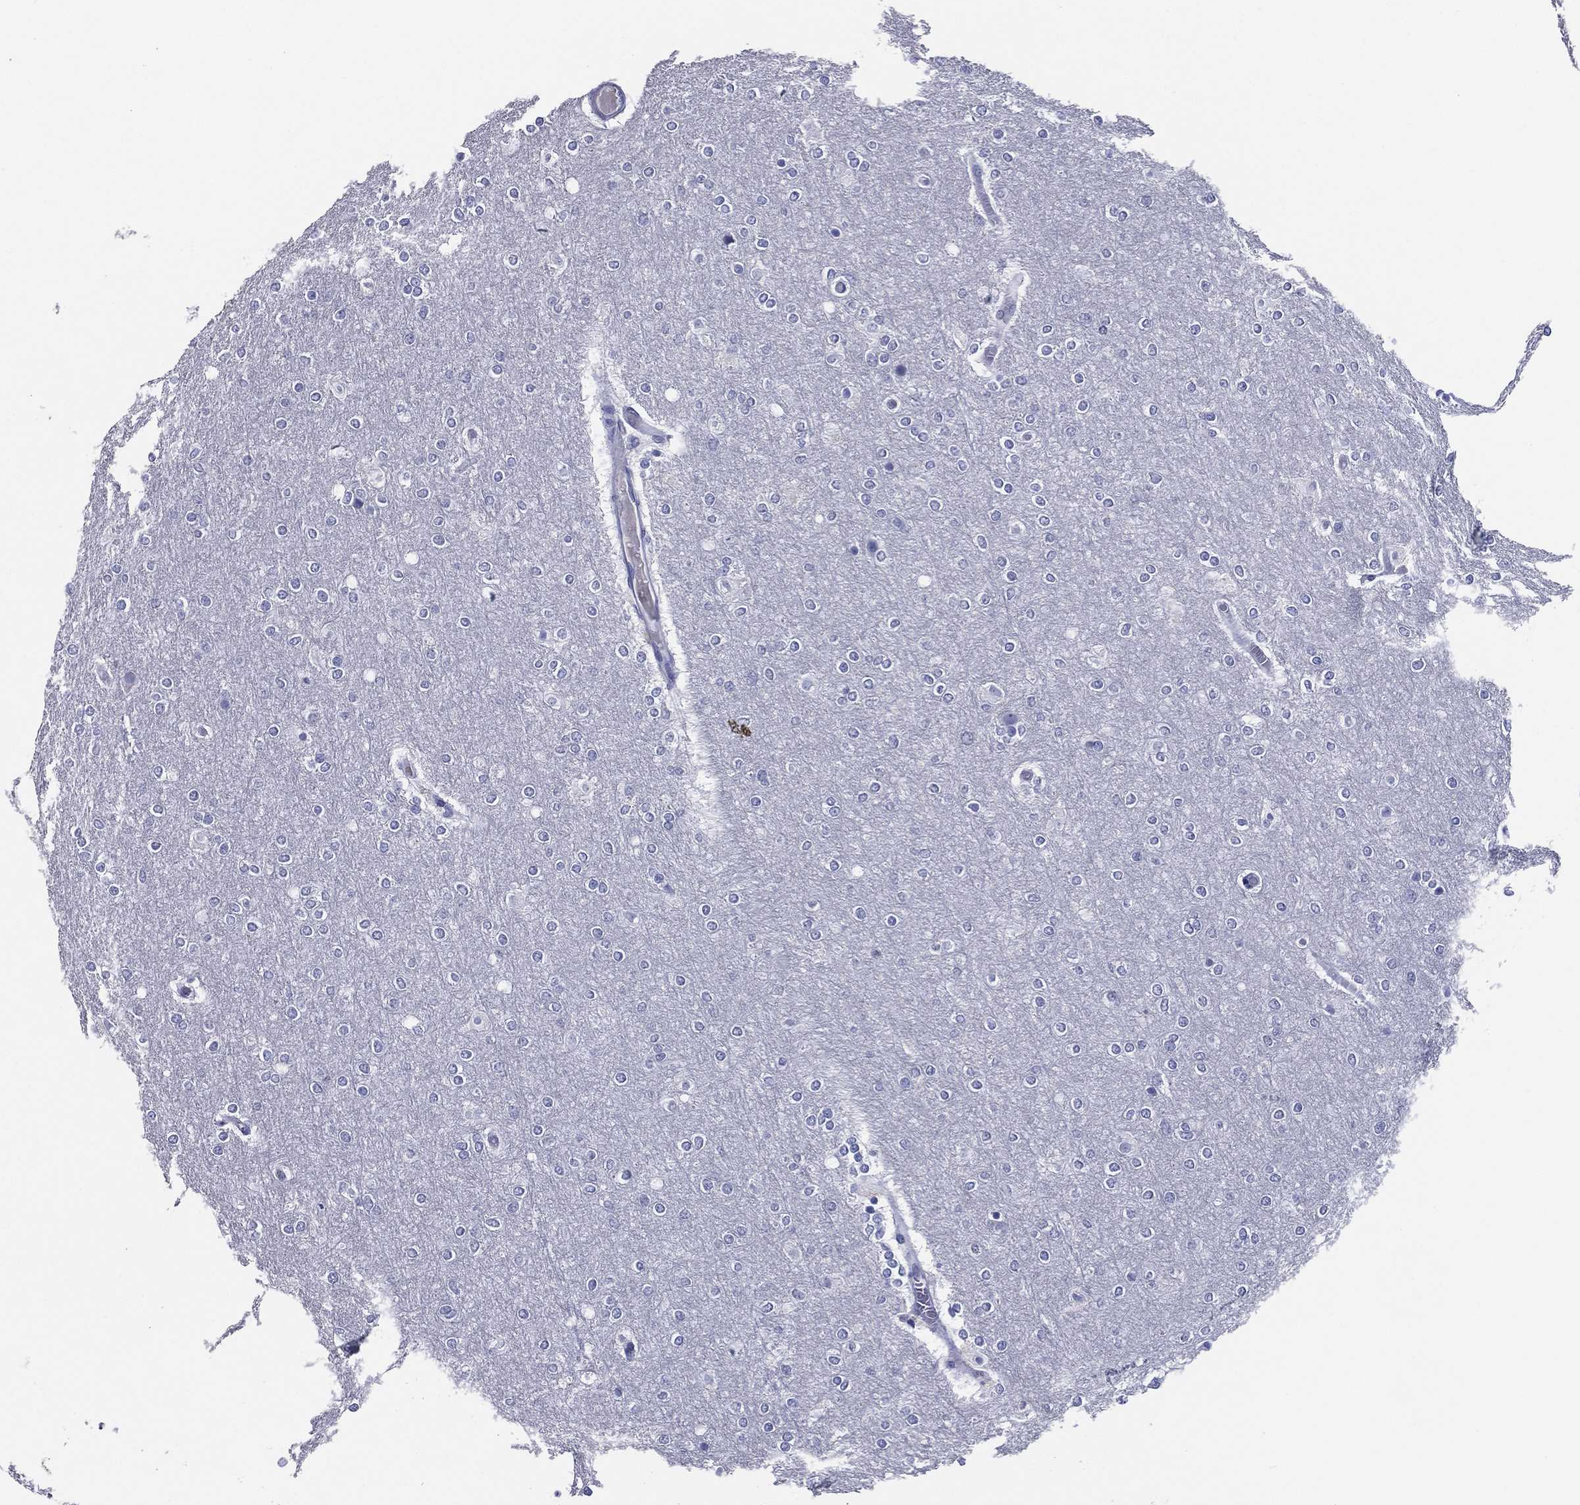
{"staining": {"intensity": "negative", "quantity": "none", "location": "none"}, "tissue": "glioma", "cell_type": "Tumor cells", "image_type": "cancer", "snomed": [{"axis": "morphology", "description": "Glioma, malignant, High grade"}, {"axis": "topography", "description": "Brain"}], "caption": "Immunohistochemistry of malignant glioma (high-grade) shows no expression in tumor cells.", "gene": "TFAP2A", "patient": {"sex": "female", "age": 61}}